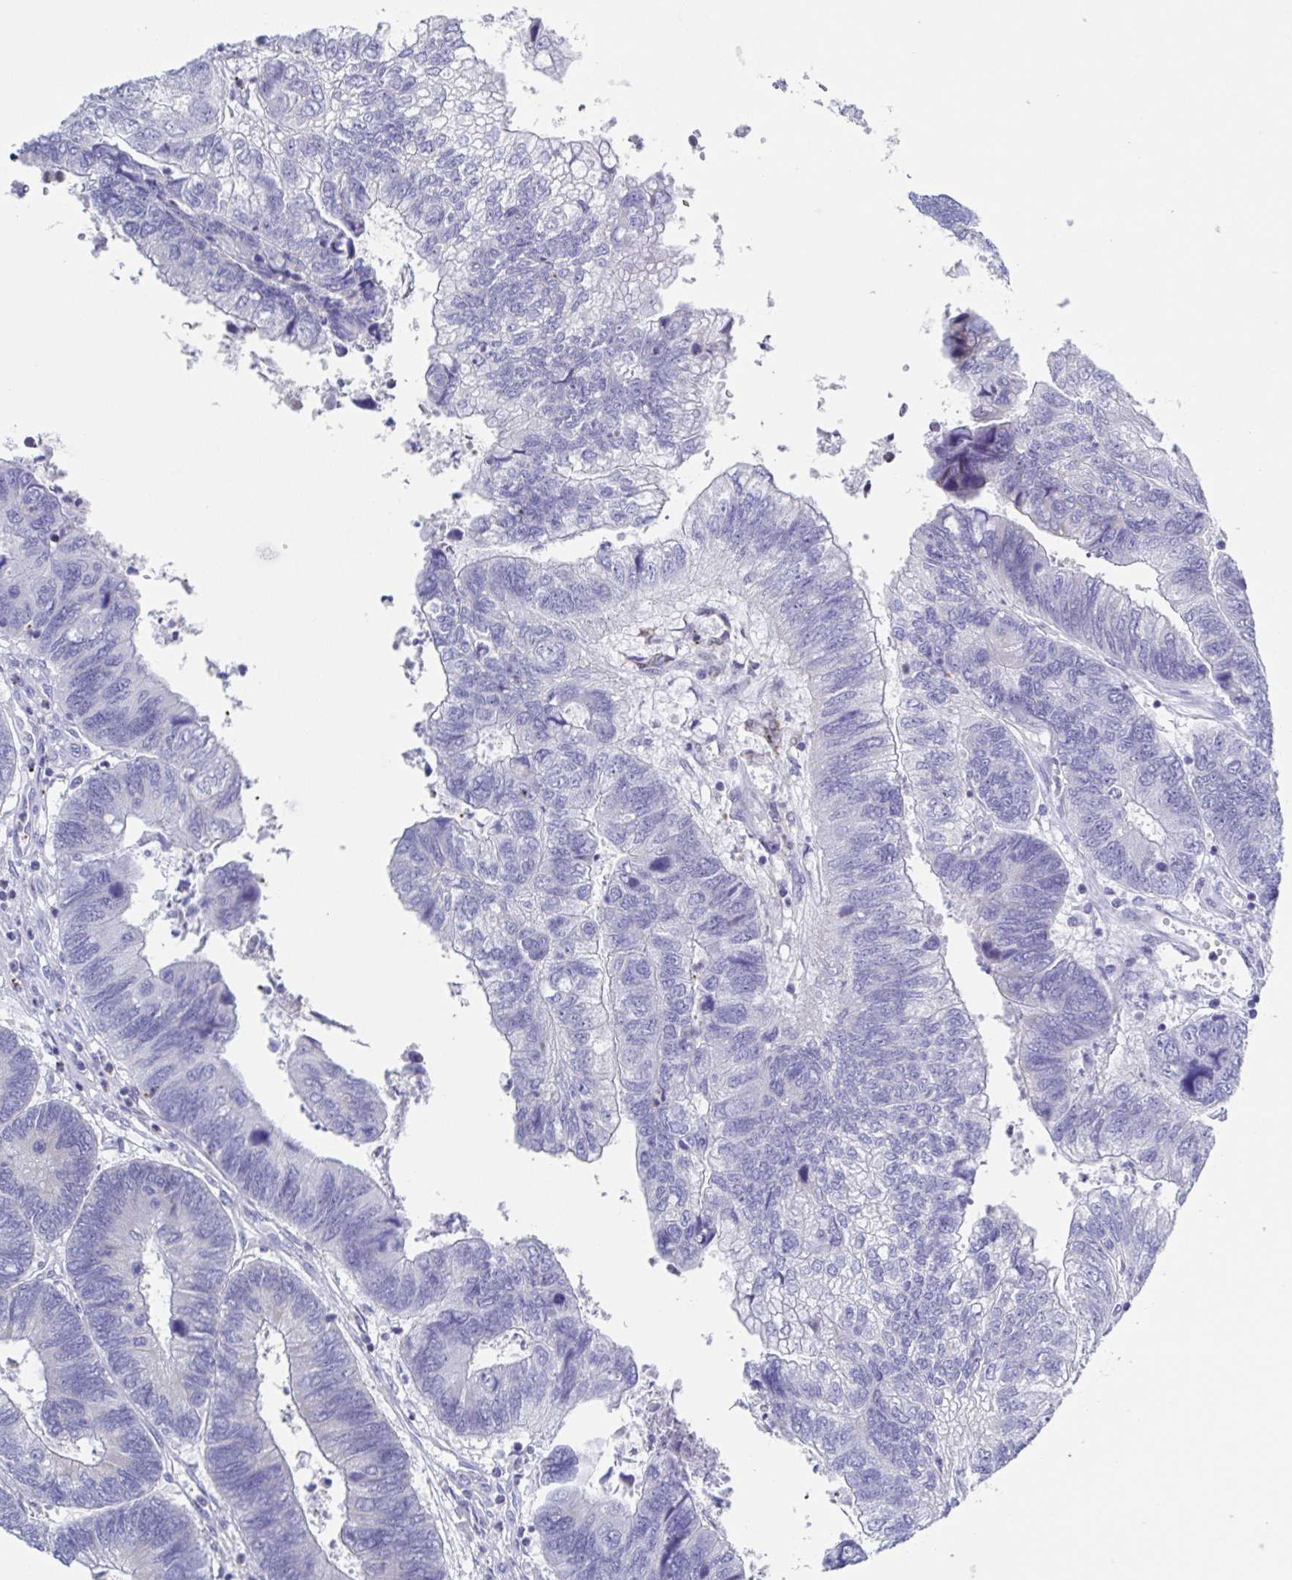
{"staining": {"intensity": "negative", "quantity": "none", "location": "none"}, "tissue": "colorectal cancer", "cell_type": "Tumor cells", "image_type": "cancer", "snomed": [{"axis": "morphology", "description": "Adenocarcinoma, NOS"}, {"axis": "topography", "description": "Colon"}], "caption": "Immunohistochemical staining of human colorectal cancer exhibits no significant staining in tumor cells.", "gene": "PBOV1", "patient": {"sex": "female", "age": 67}}